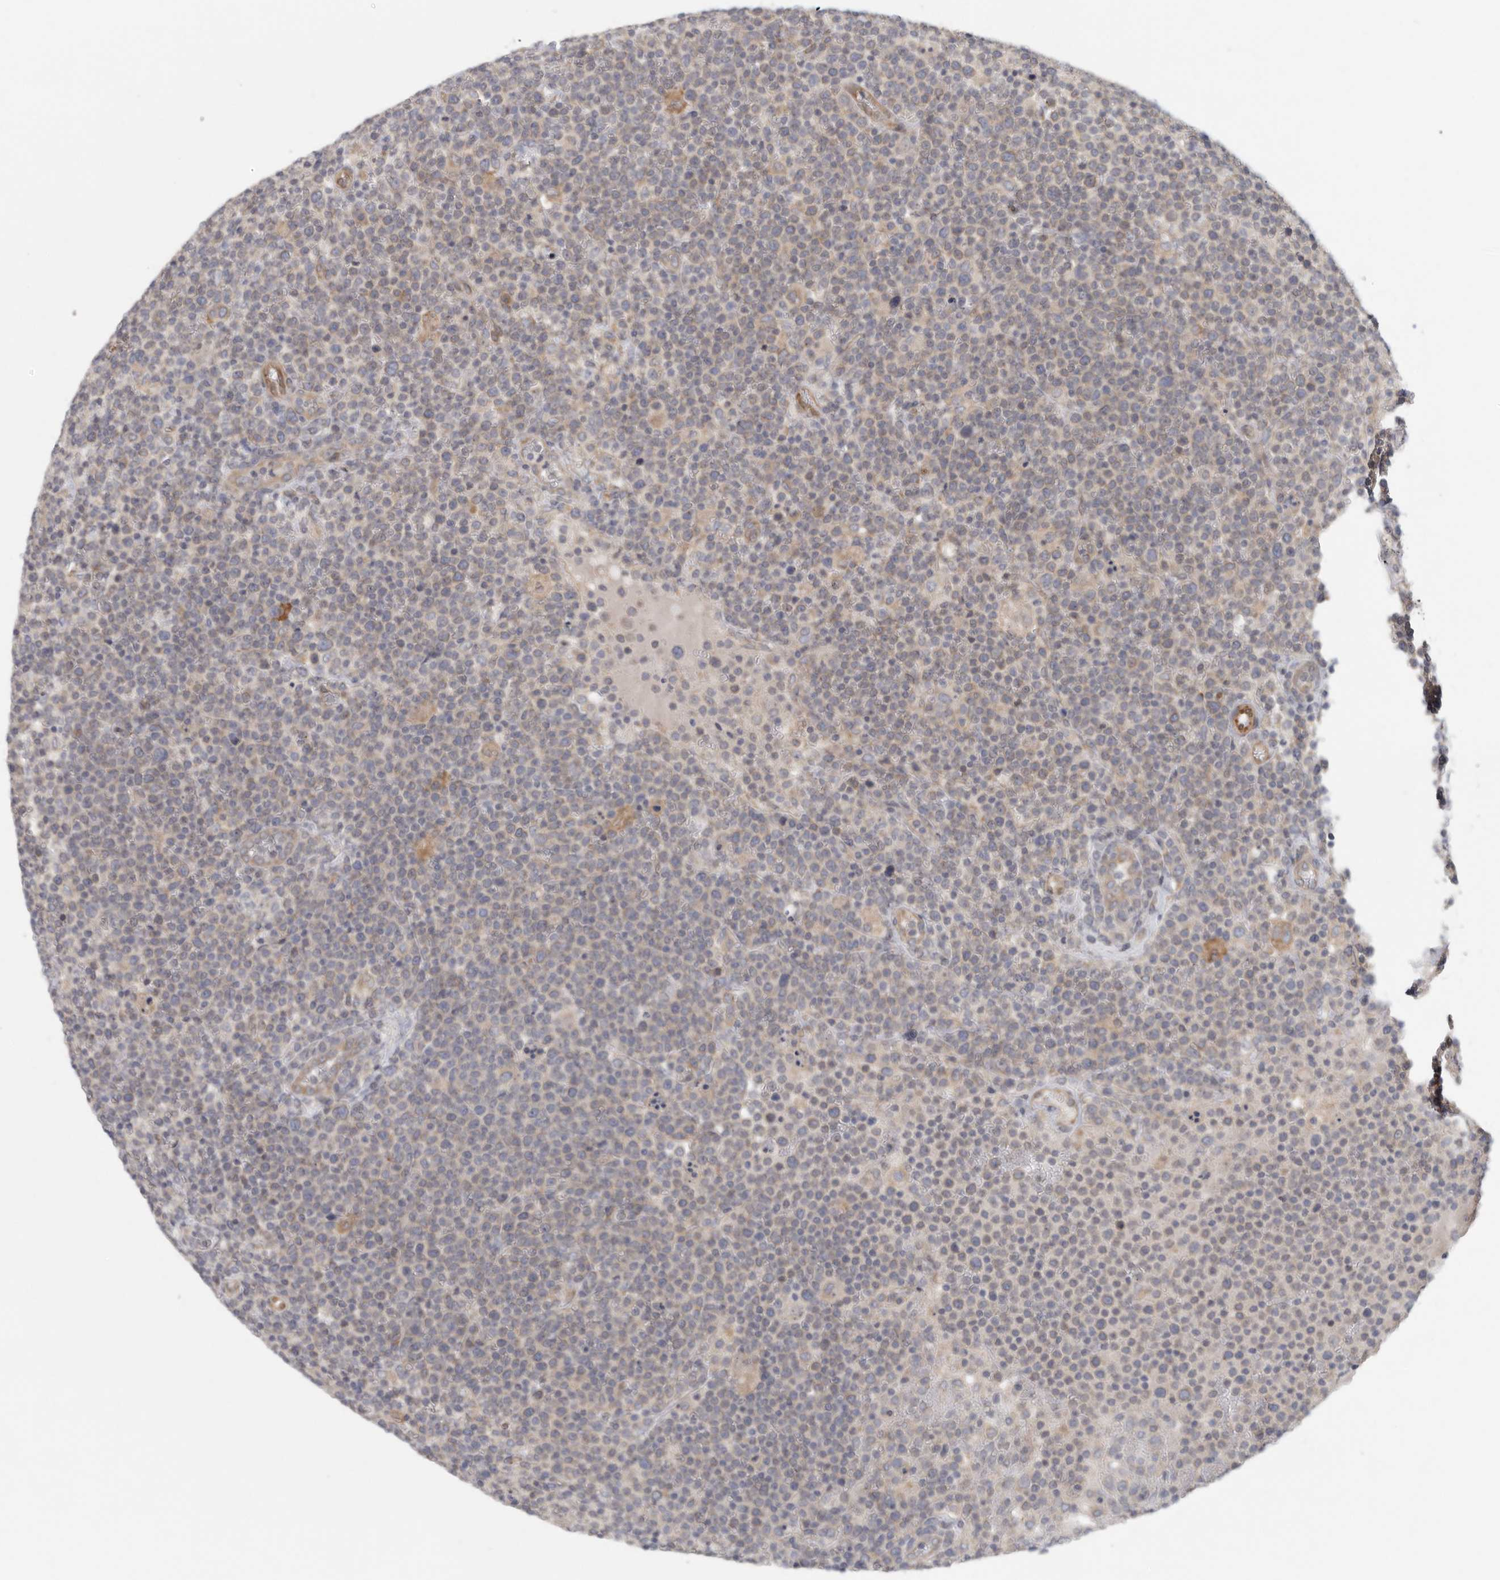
{"staining": {"intensity": "weak", "quantity": "25%-75%", "location": "cytoplasmic/membranous"}, "tissue": "lymphoma", "cell_type": "Tumor cells", "image_type": "cancer", "snomed": [{"axis": "morphology", "description": "Malignant lymphoma, non-Hodgkin's type, High grade"}, {"axis": "topography", "description": "Lymph node"}], "caption": "Malignant lymphoma, non-Hodgkin's type (high-grade) was stained to show a protein in brown. There is low levels of weak cytoplasmic/membranous positivity in approximately 25%-75% of tumor cells.", "gene": "BCAP29", "patient": {"sex": "male", "age": 61}}